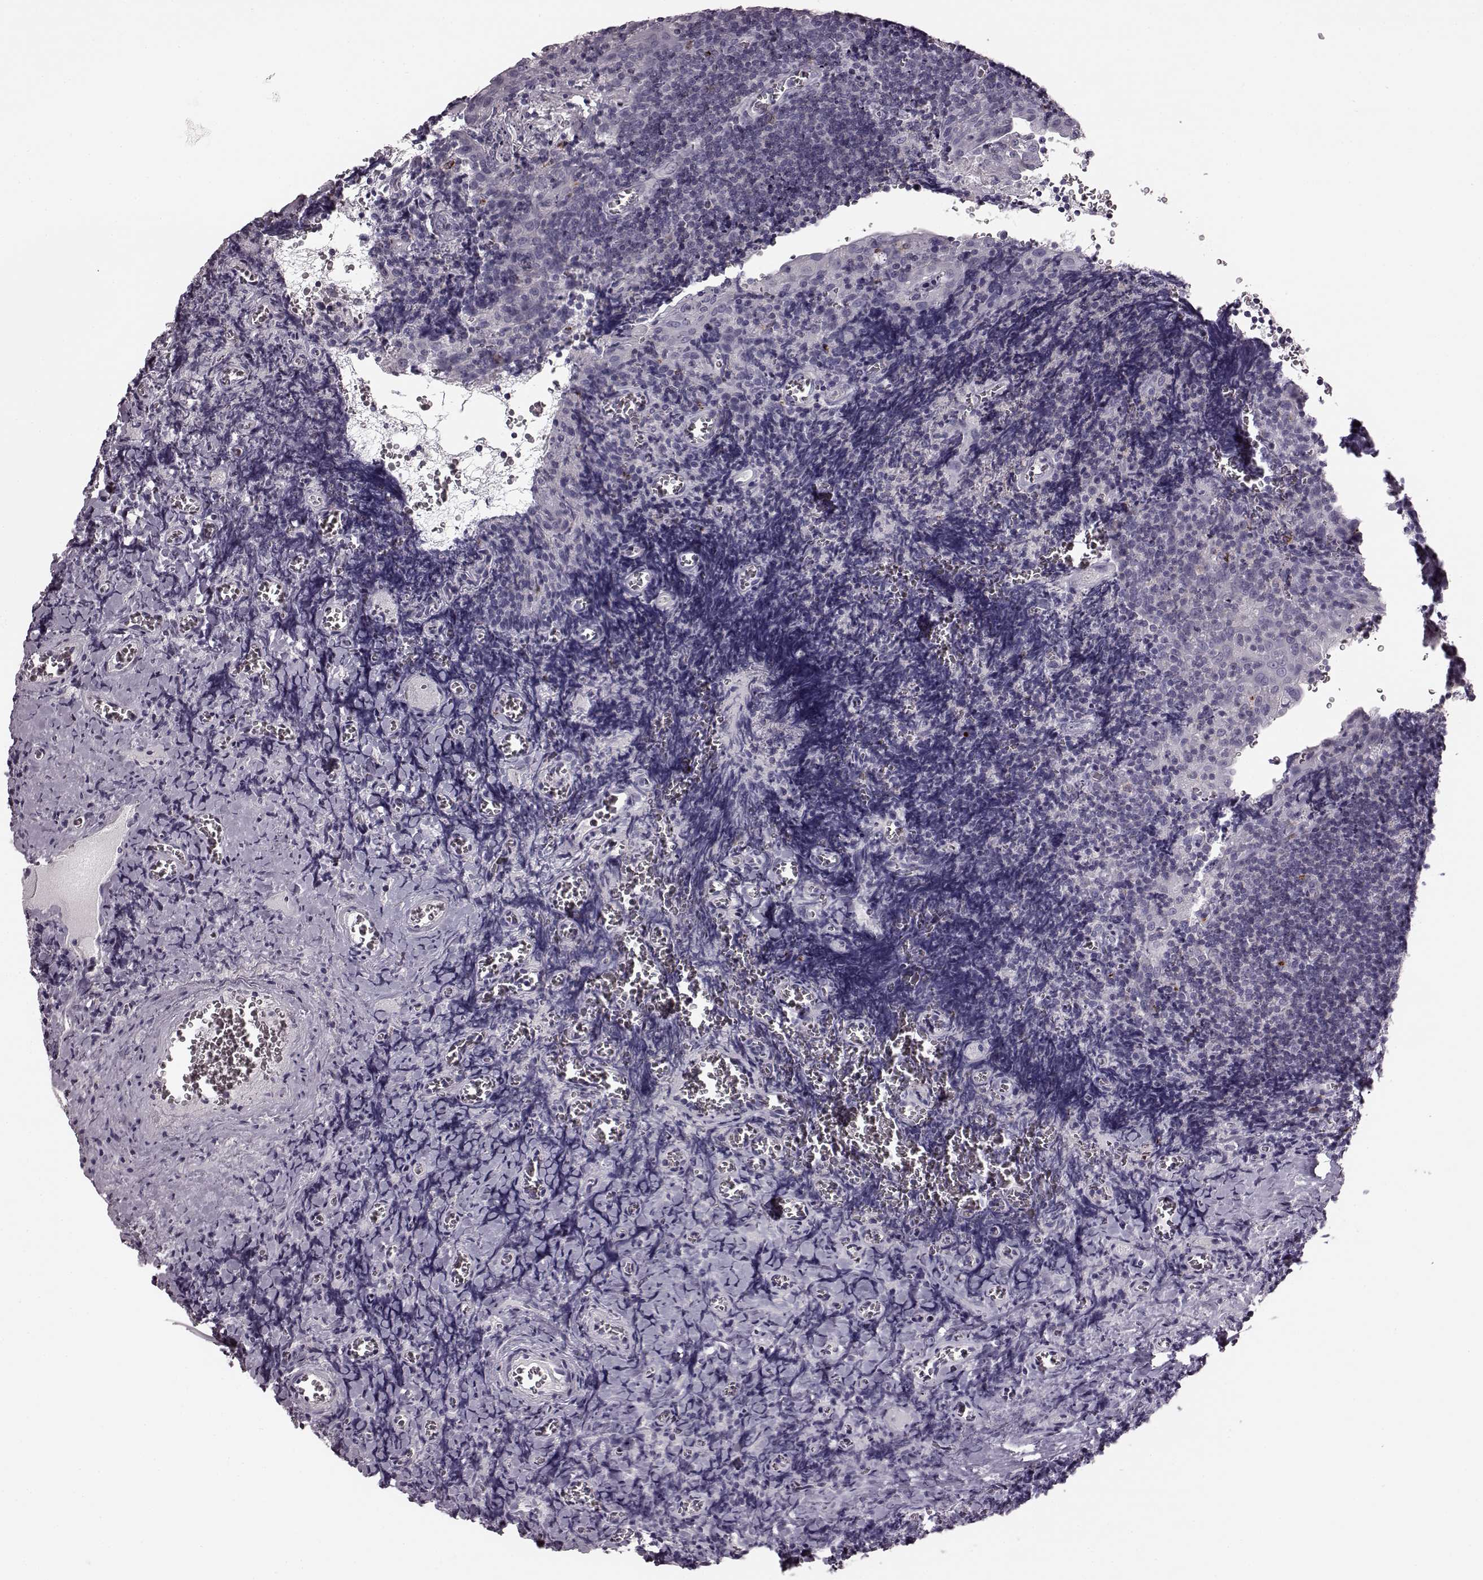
{"staining": {"intensity": "negative", "quantity": "none", "location": "none"}, "tissue": "tonsil", "cell_type": "Germinal center cells", "image_type": "normal", "snomed": [{"axis": "morphology", "description": "Normal tissue, NOS"}, {"axis": "morphology", "description": "Inflammation, NOS"}, {"axis": "topography", "description": "Tonsil"}], "caption": "Immunohistochemistry (IHC) histopathology image of benign tonsil stained for a protein (brown), which demonstrates no expression in germinal center cells.", "gene": "SNTG1", "patient": {"sex": "female", "age": 31}}